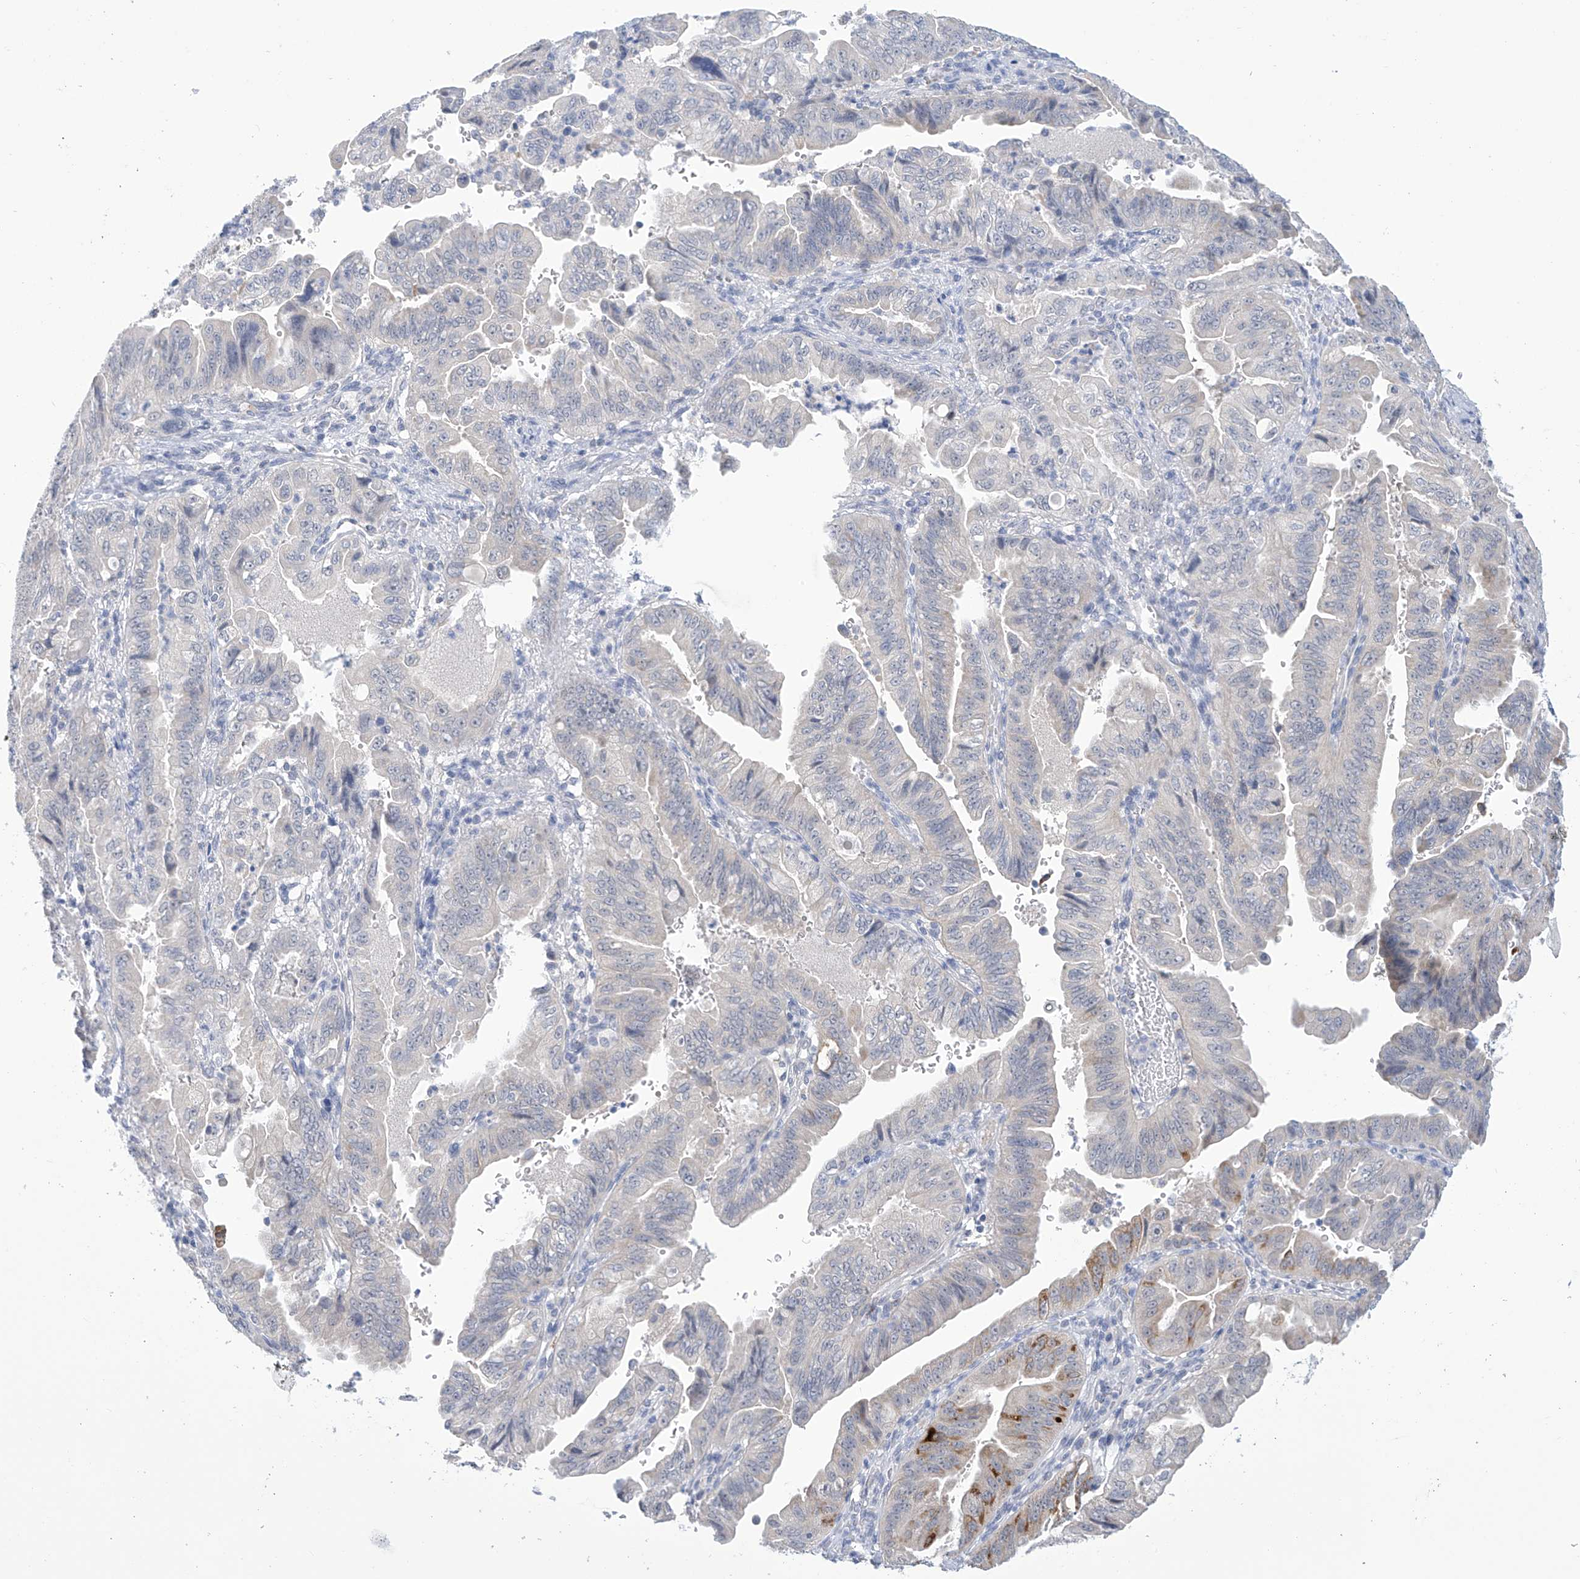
{"staining": {"intensity": "strong", "quantity": "<25%", "location": "cytoplasmic/membranous"}, "tissue": "pancreatic cancer", "cell_type": "Tumor cells", "image_type": "cancer", "snomed": [{"axis": "morphology", "description": "Adenocarcinoma, NOS"}, {"axis": "topography", "description": "Pancreas"}], "caption": "Immunohistochemistry of human pancreatic adenocarcinoma exhibits medium levels of strong cytoplasmic/membranous positivity in approximately <25% of tumor cells.", "gene": "IBA57", "patient": {"sex": "male", "age": 70}}